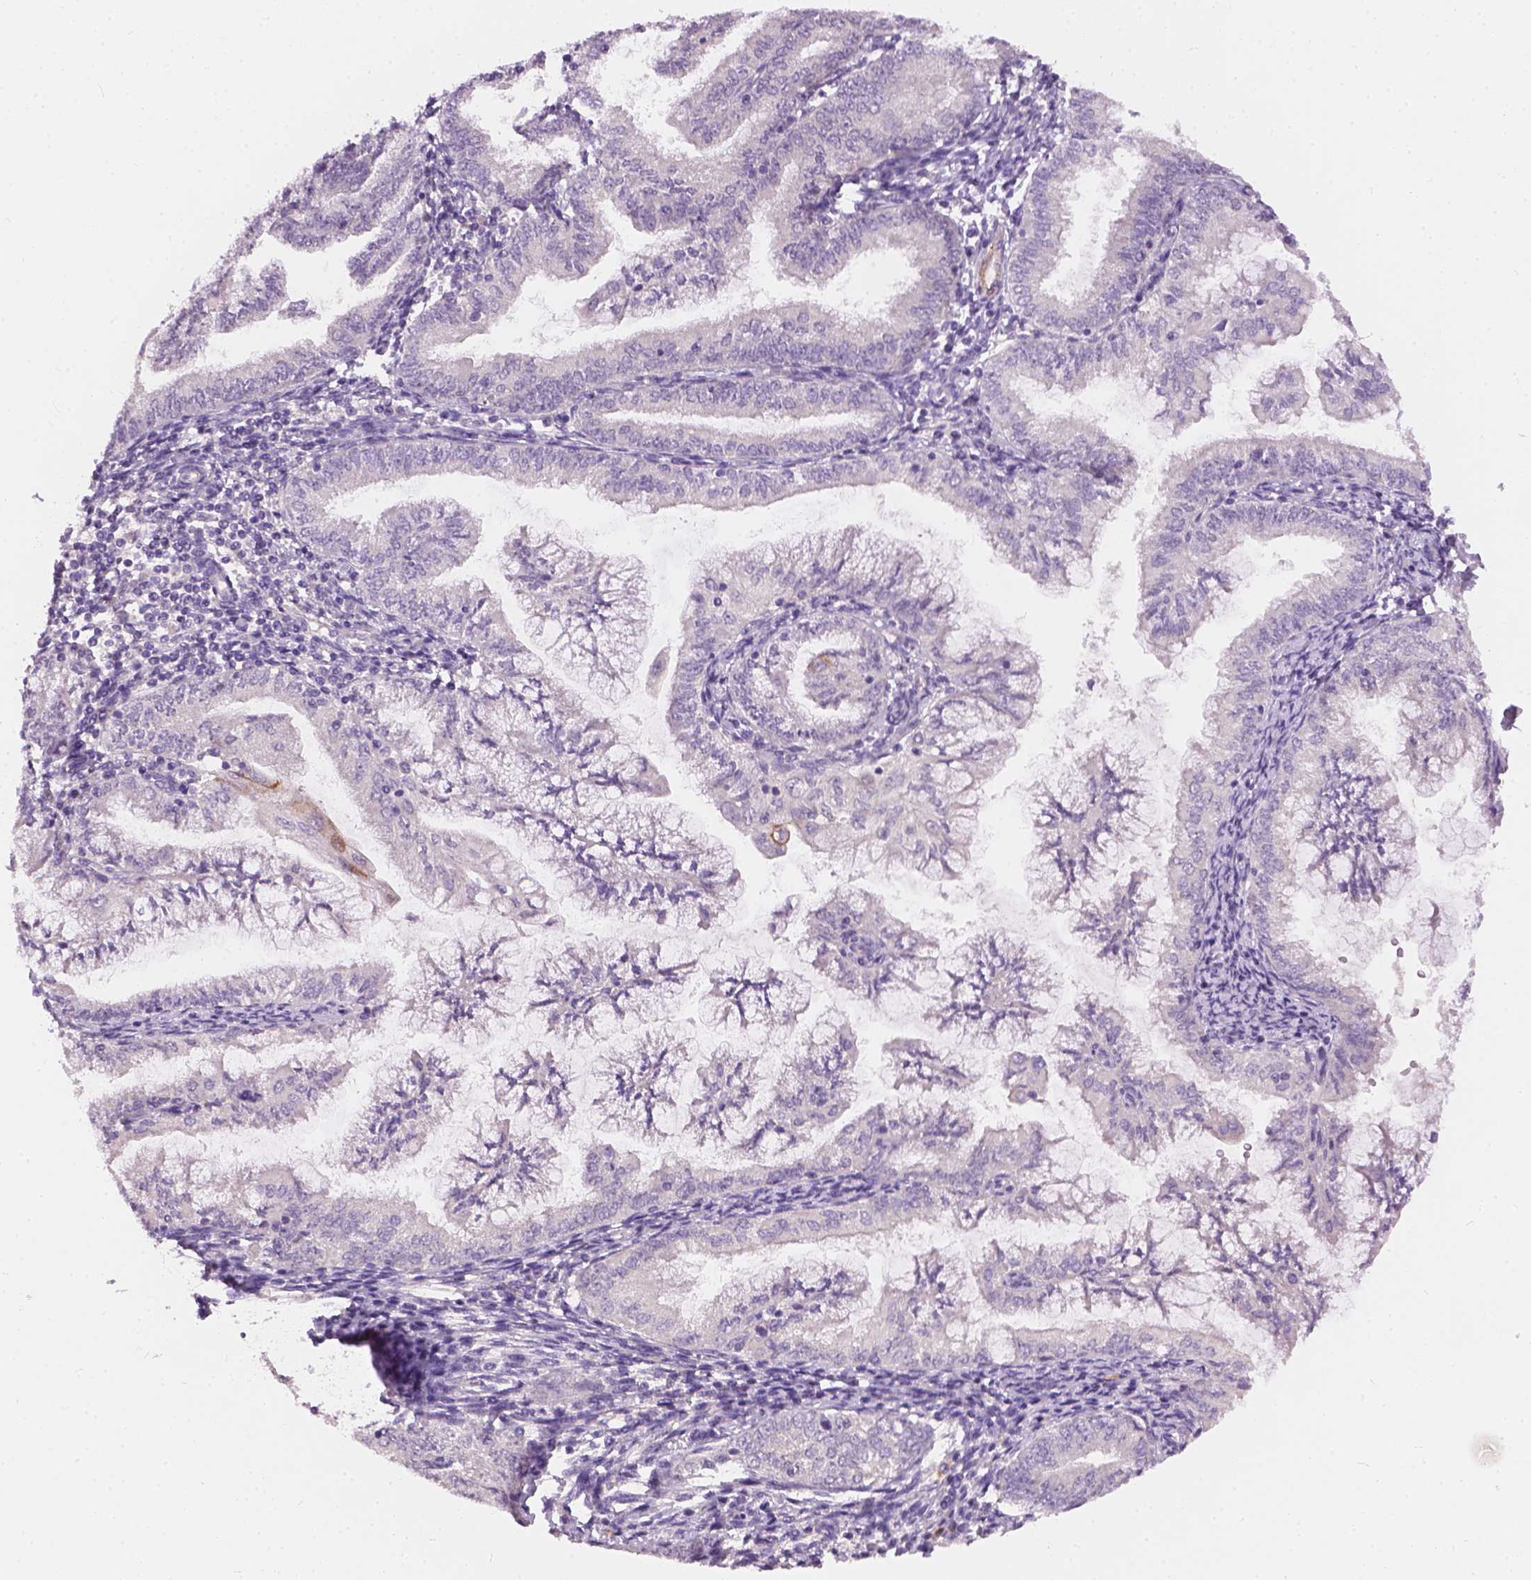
{"staining": {"intensity": "moderate", "quantity": "<25%", "location": "cytoplasmic/membranous"}, "tissue": "endometrial cancer", "cell_type": "Tumor cells", "image_type": "cancer", "snomed": [{"axis": "morphology", "description": "Adenocarcinoma, NOS"}, {"axis": "topography", "description": "Endometrium"}], "caption": "A photomicrograph of endometrial adenocarcinoma stained for a protein displays moderate cytoplasmic/membranous brown staining in tumor cells. The protein is shown in brown color, while the nuclei are stained blue.", "gene": "KRT17", "patient": {"sex": "female", "age": 55}}